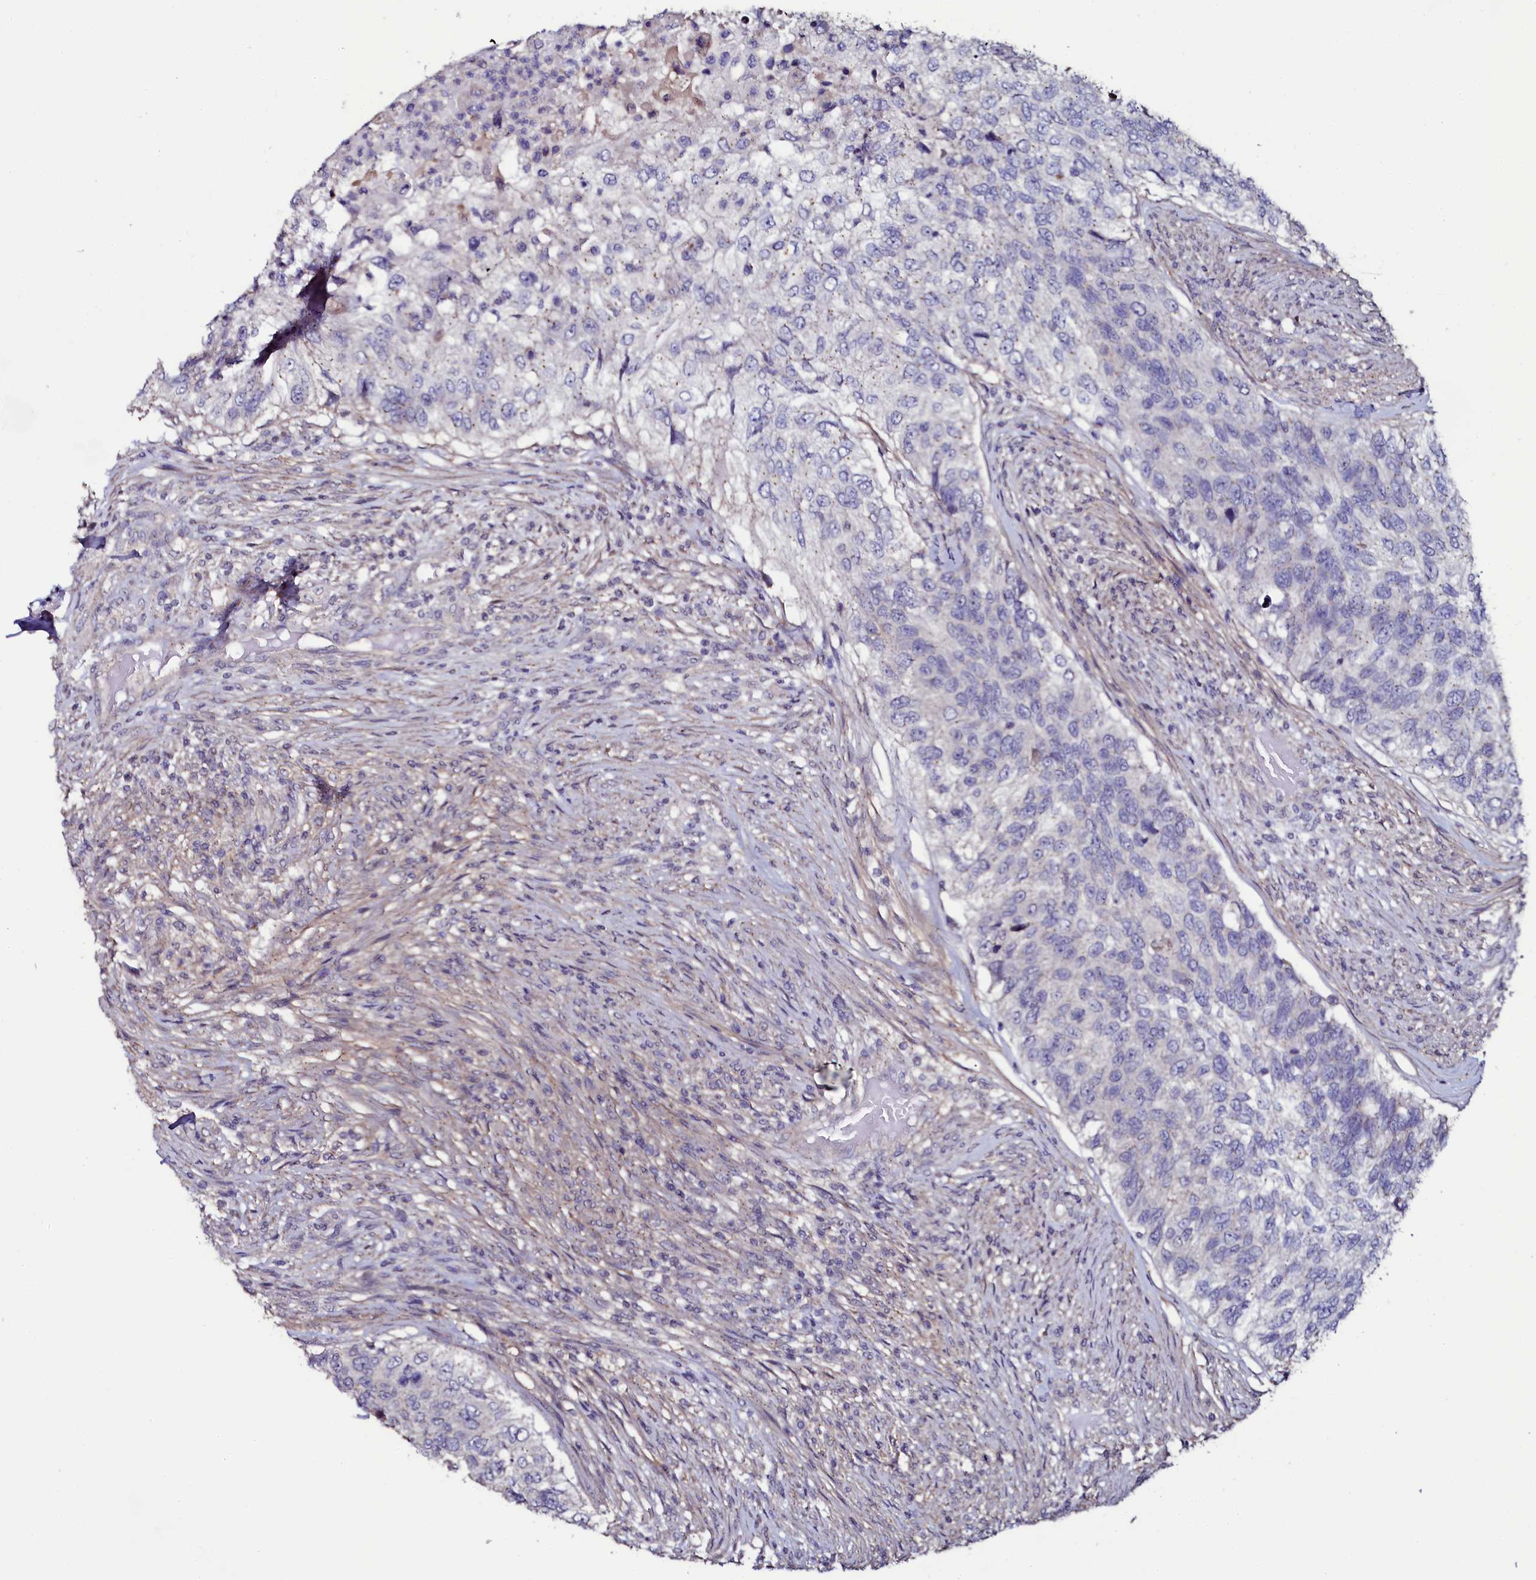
{"staining": {"intensity": "negative", "quantity": "none", "location": "none"}, "tissue": "urothelial cancer", "cell_type": "Tumor cells", "image_type": "cancer", "snomed": [{"axis": "morphology", "description": "Urothelial carcinoma, High grade"}, {"axis": "topography", "description": "Urinary bladder"}], "caption": "Immunohistochemical staining of urothelial cancer exhibits no significant expression in tumor cells.", "gene": "USPL1", "patient": {"sex": "female", "age": 60}}